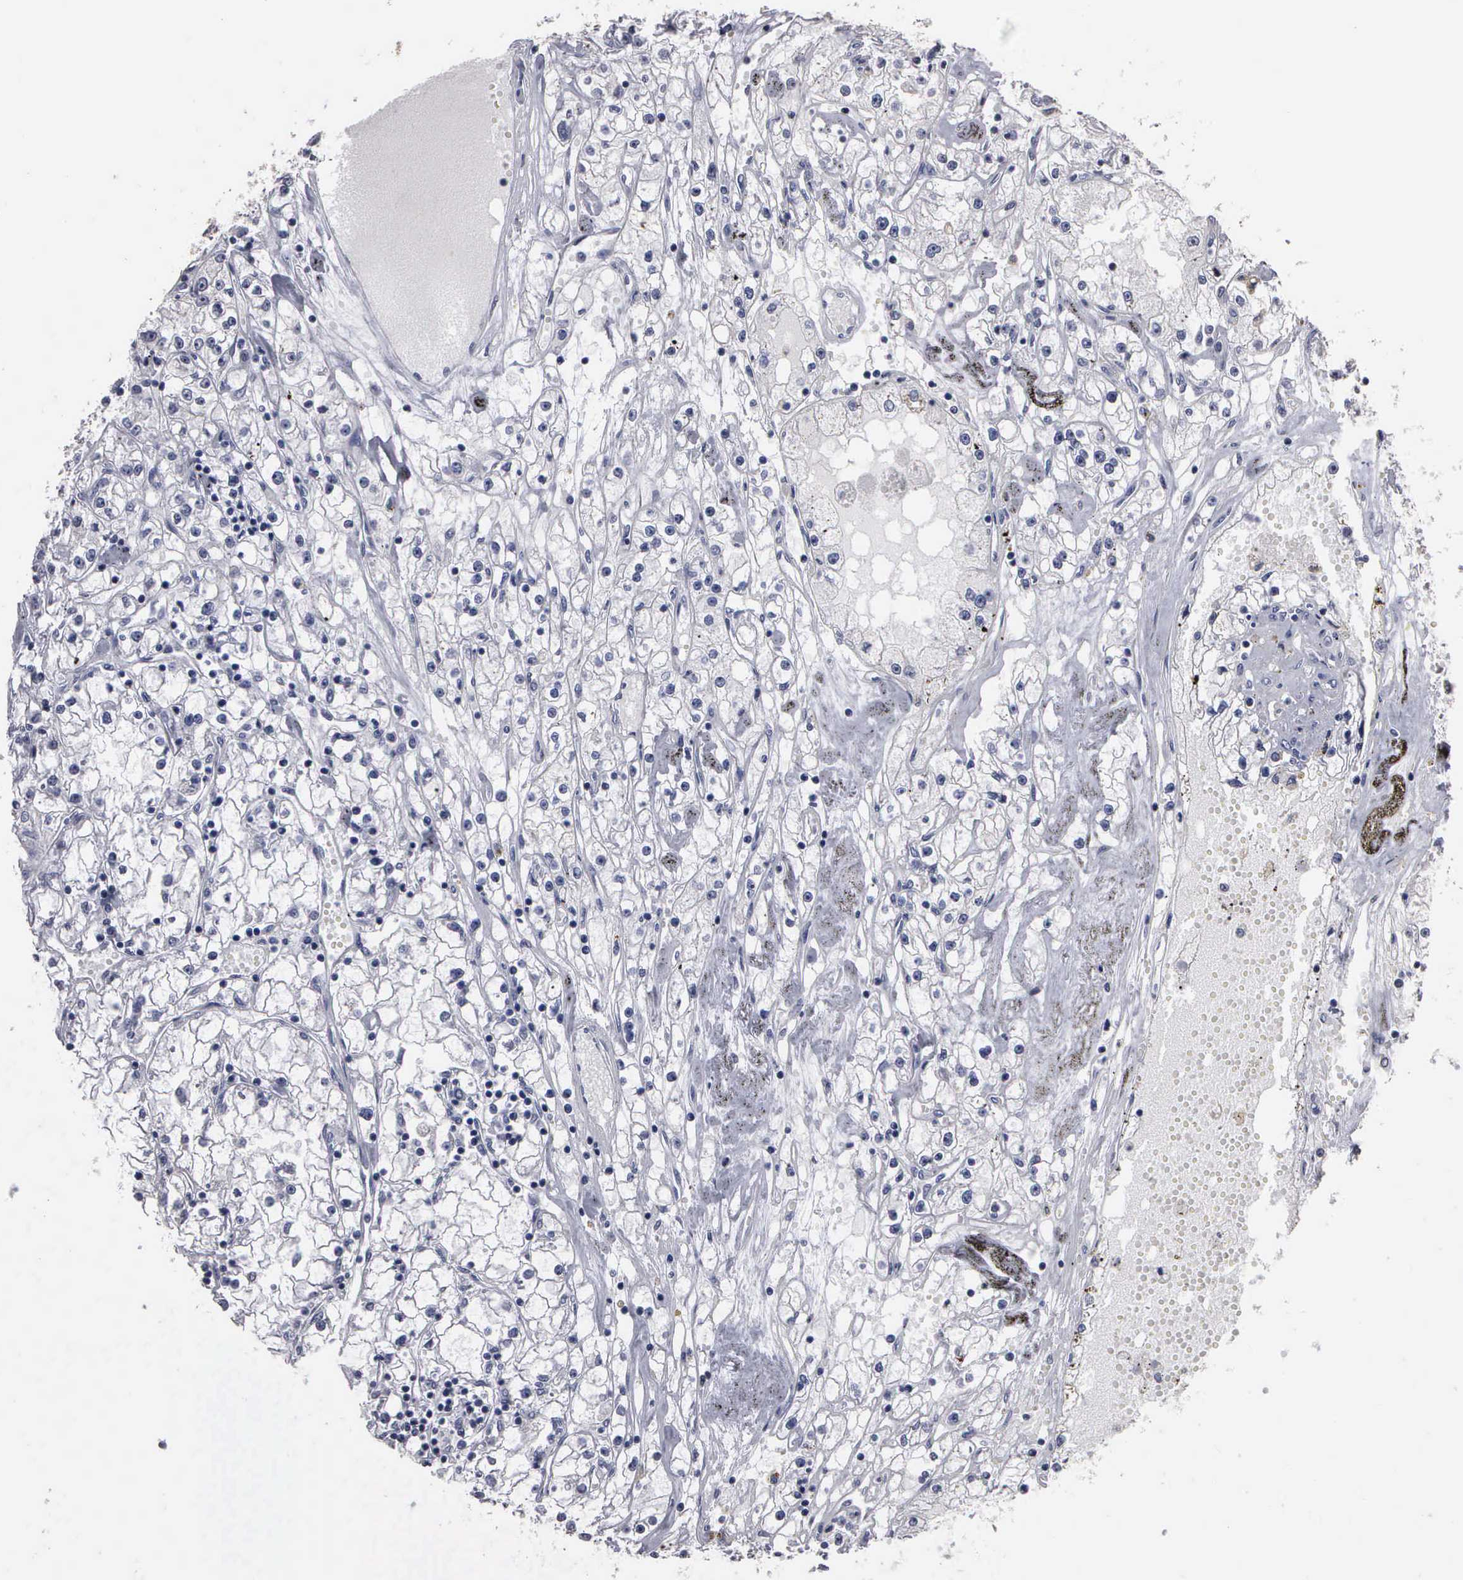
{"staining": {"intensity": "negative", "quantity": "none", "location": "none"}, "tissue": "renal cancer", "cell_type": "Tumor cells", "image_type": "cancer", "snomed": [{"axis": "morphology", "description": "Adenocarcinoma, NOS"}, {"axis": "topography", "description": "Kidney"}], "caption": "This is an IHC photomicrograph of renal cancer (adenocarcinoma). There is no staining in tumor cells.", "gene": "UPB1", "patient": {"sex": "male", "age": 56}}